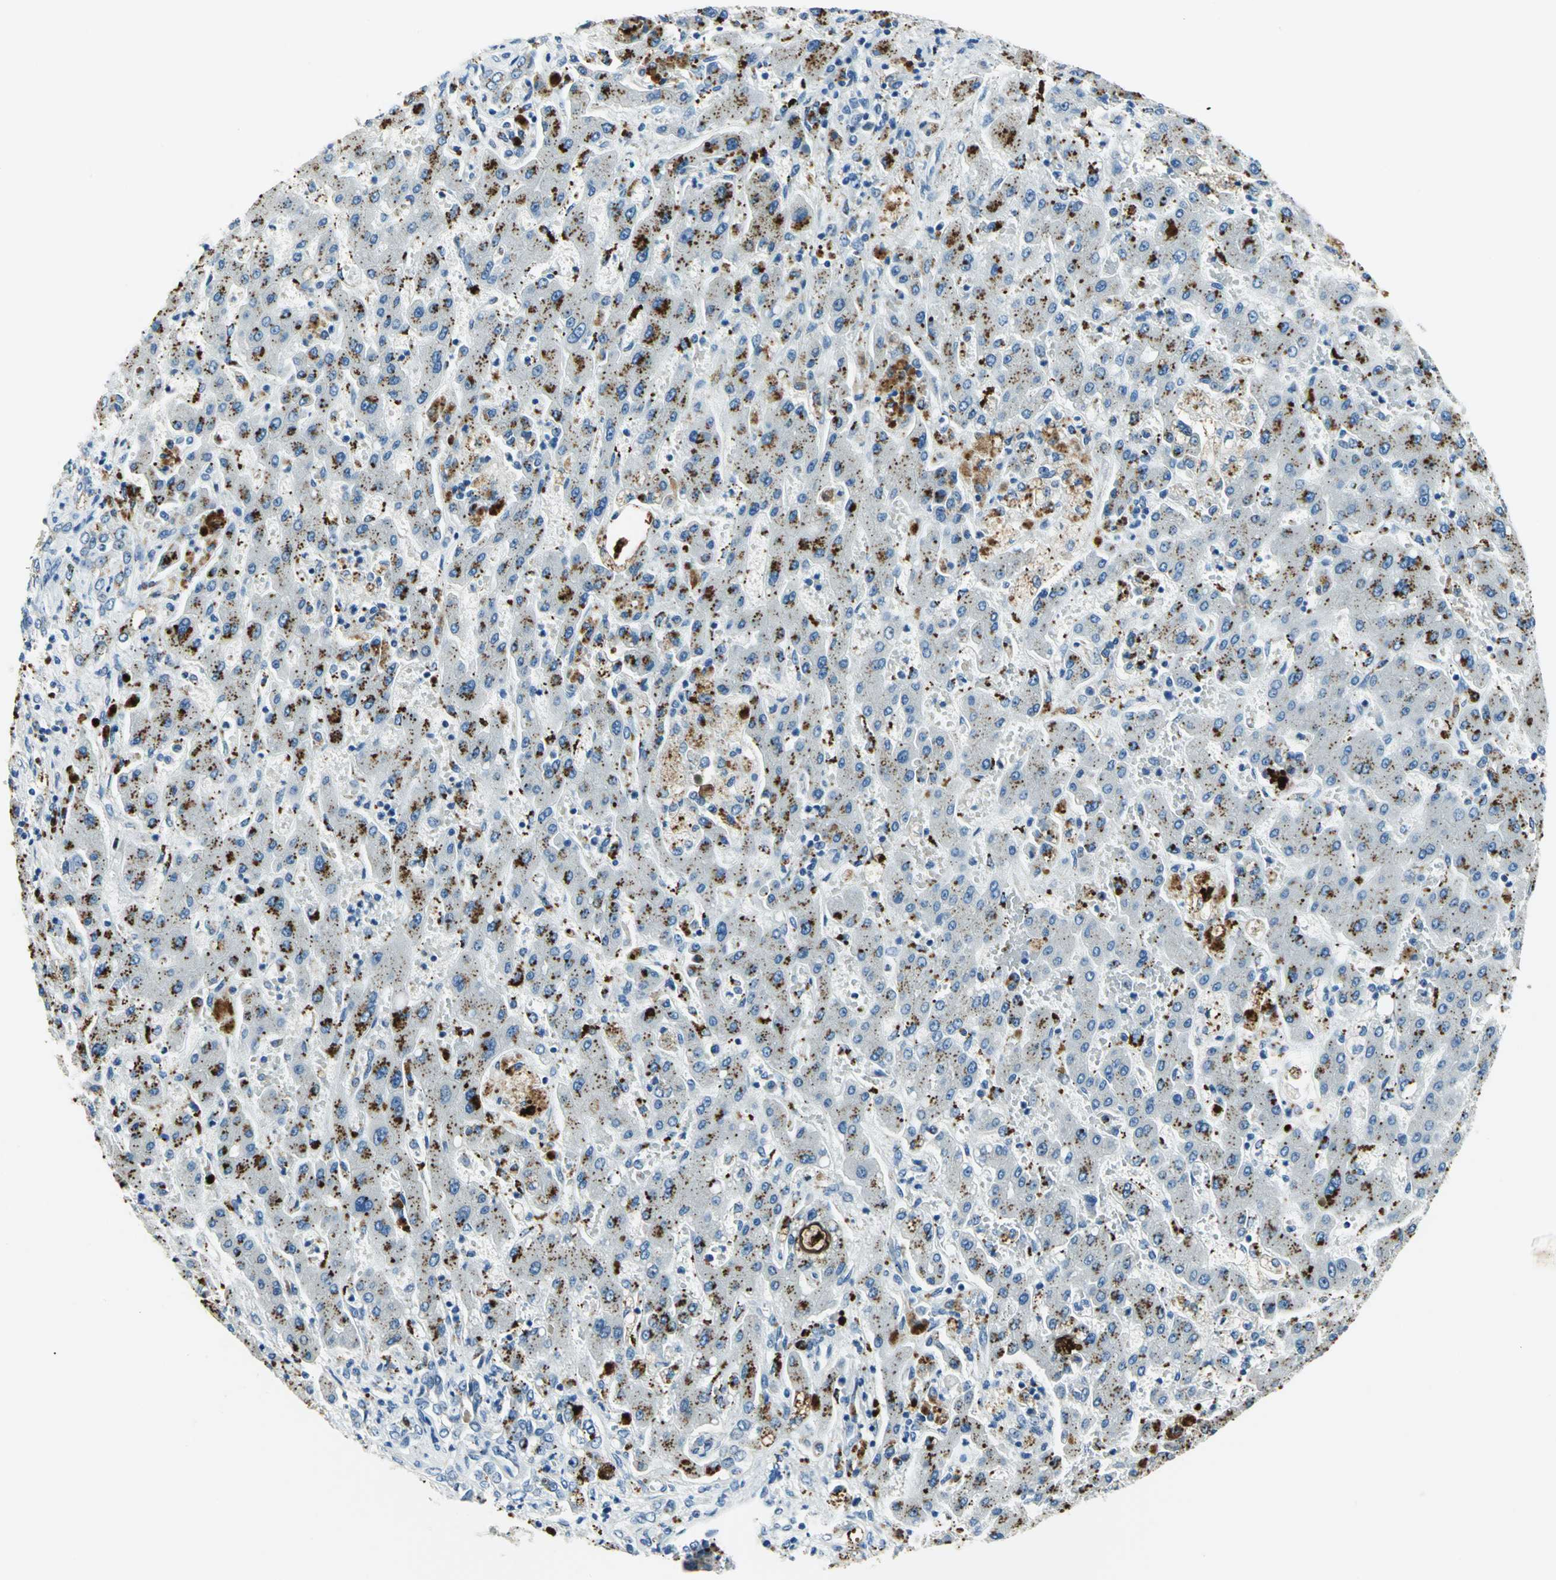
{"staining": {"intensity": "moderate", "quantity": "<25%", "location": "cytoplasmic/membranous"}, "tissue": "liver cancer", "cell_type": "Tumor cells", "image_type": "cancer", "snomed": [{"axis": "morphology", "description": "Cholangiocarcinoma"}, {"axis": "topography", "description": "Liver"}], "caption": "A brown stain shows moderate cytoplasmic/membranous staining of a protein in human liver cancer (cholangiocarcinoma) tumor cells. The staining was performed using DAB (3,3'-diaminobenzidine), with brown indicating positive protein expression. Nuclei are stained blue with hematoxylin.", "gene": "RAD17", "patient": {"sex": "male", "age": 50}}